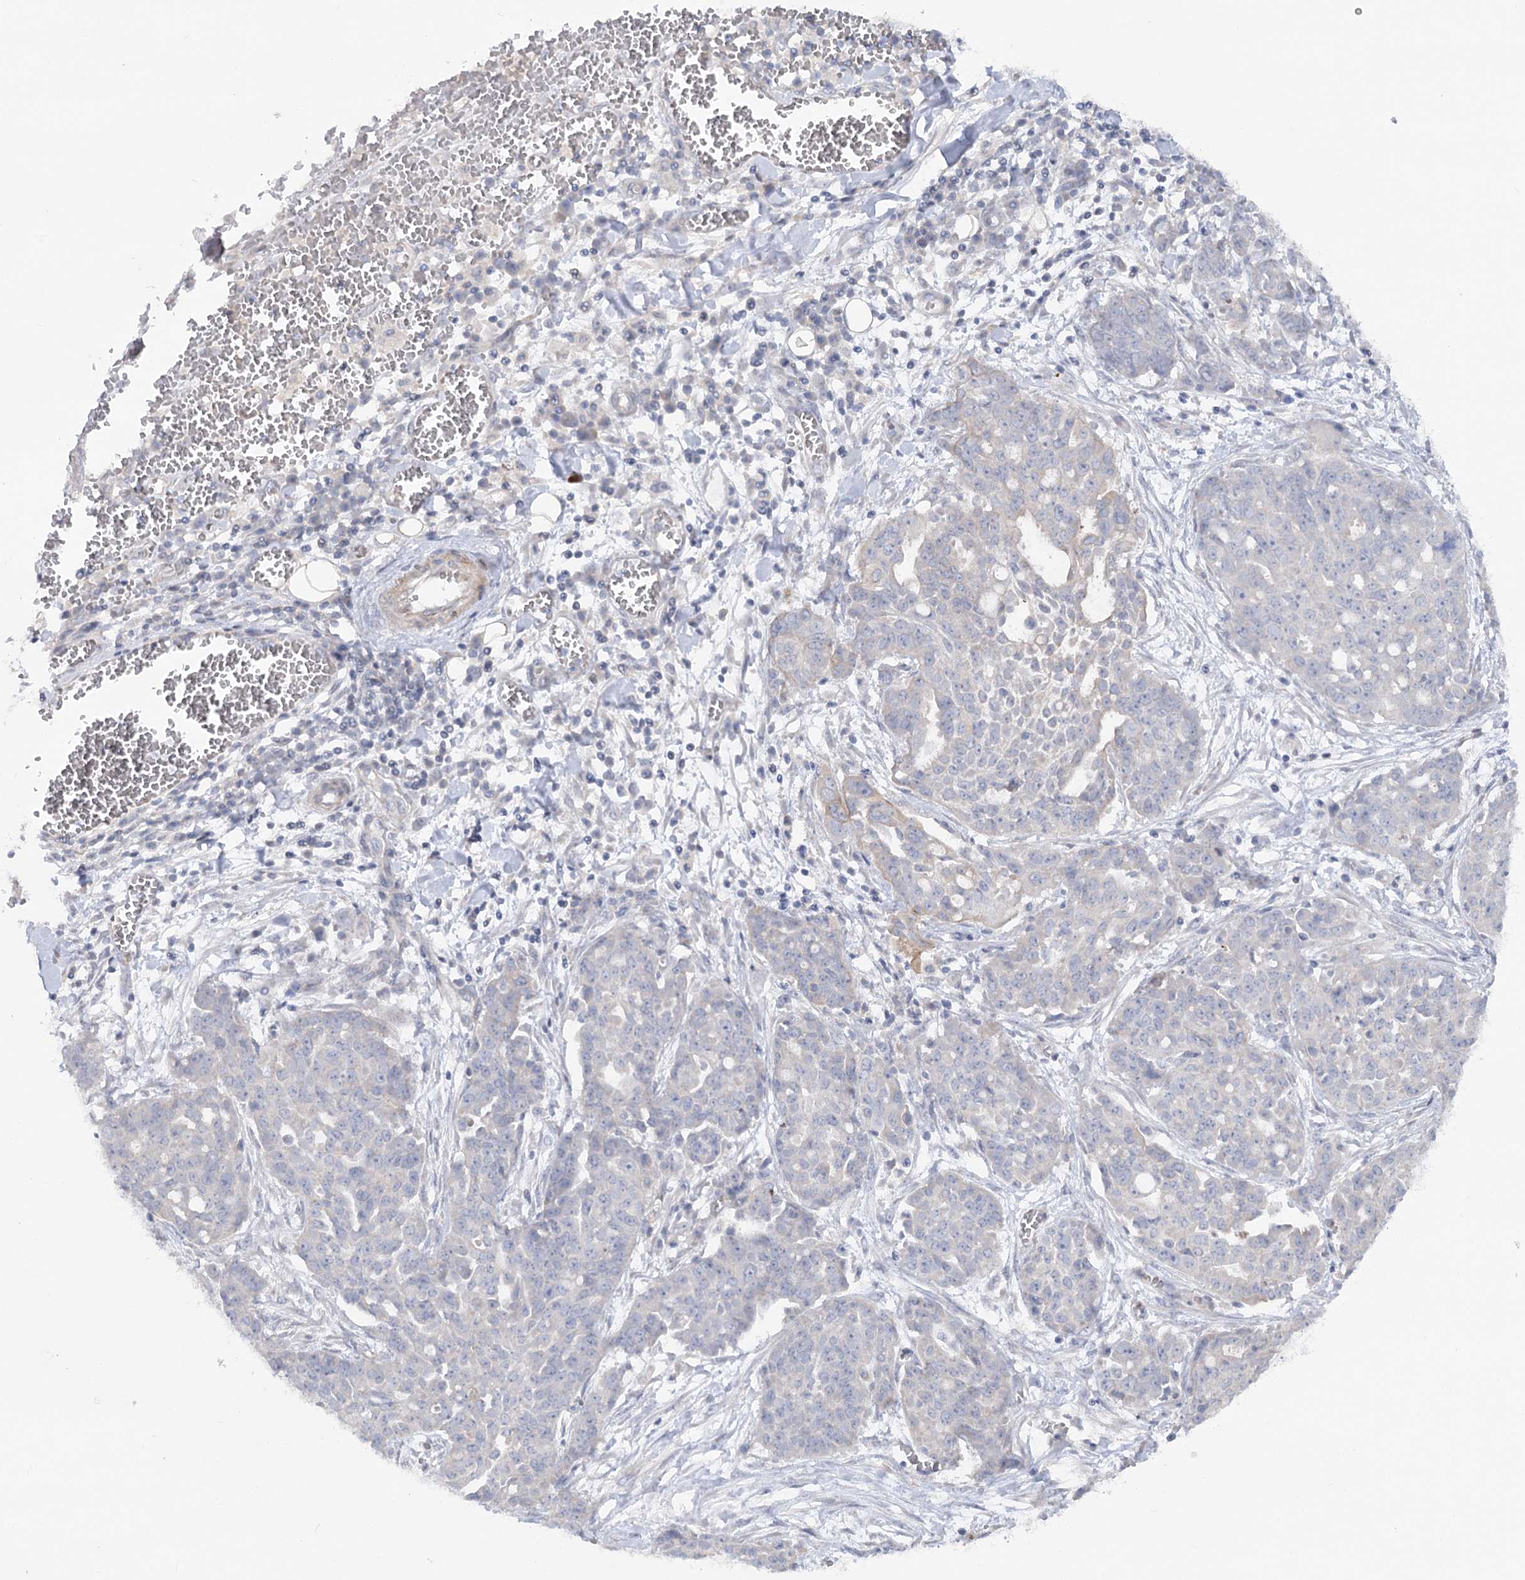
{"staining": {"intensity": "negative", "quantity": "none", "location": "none"}, "tissue": "ovarian cancer", "cell_type": "Tumor cells", "image_type": "cancer", "snomed": [{"axis": "morphology", "description": "Cystadenocarcinoma, serous, NOS"}, {"axis": "topography", "description": "Soft tissue"}, {"axis": "topography", "description": "Ovary"}], "caption": "DAB immunohistochemical staining of human ovarian cancer (serous cystadenocarcinoma) reveals no significant staining in tumor cells. (Stains: DAB (3,3'-diaminobenzidine) immunohistochemistry (IHC) with hematoxylin counter stain, Microscopy: brightfield microscopy at high magnification).", "gene": "SCN11A", "patient": {"sex": "female", "age": 57}}